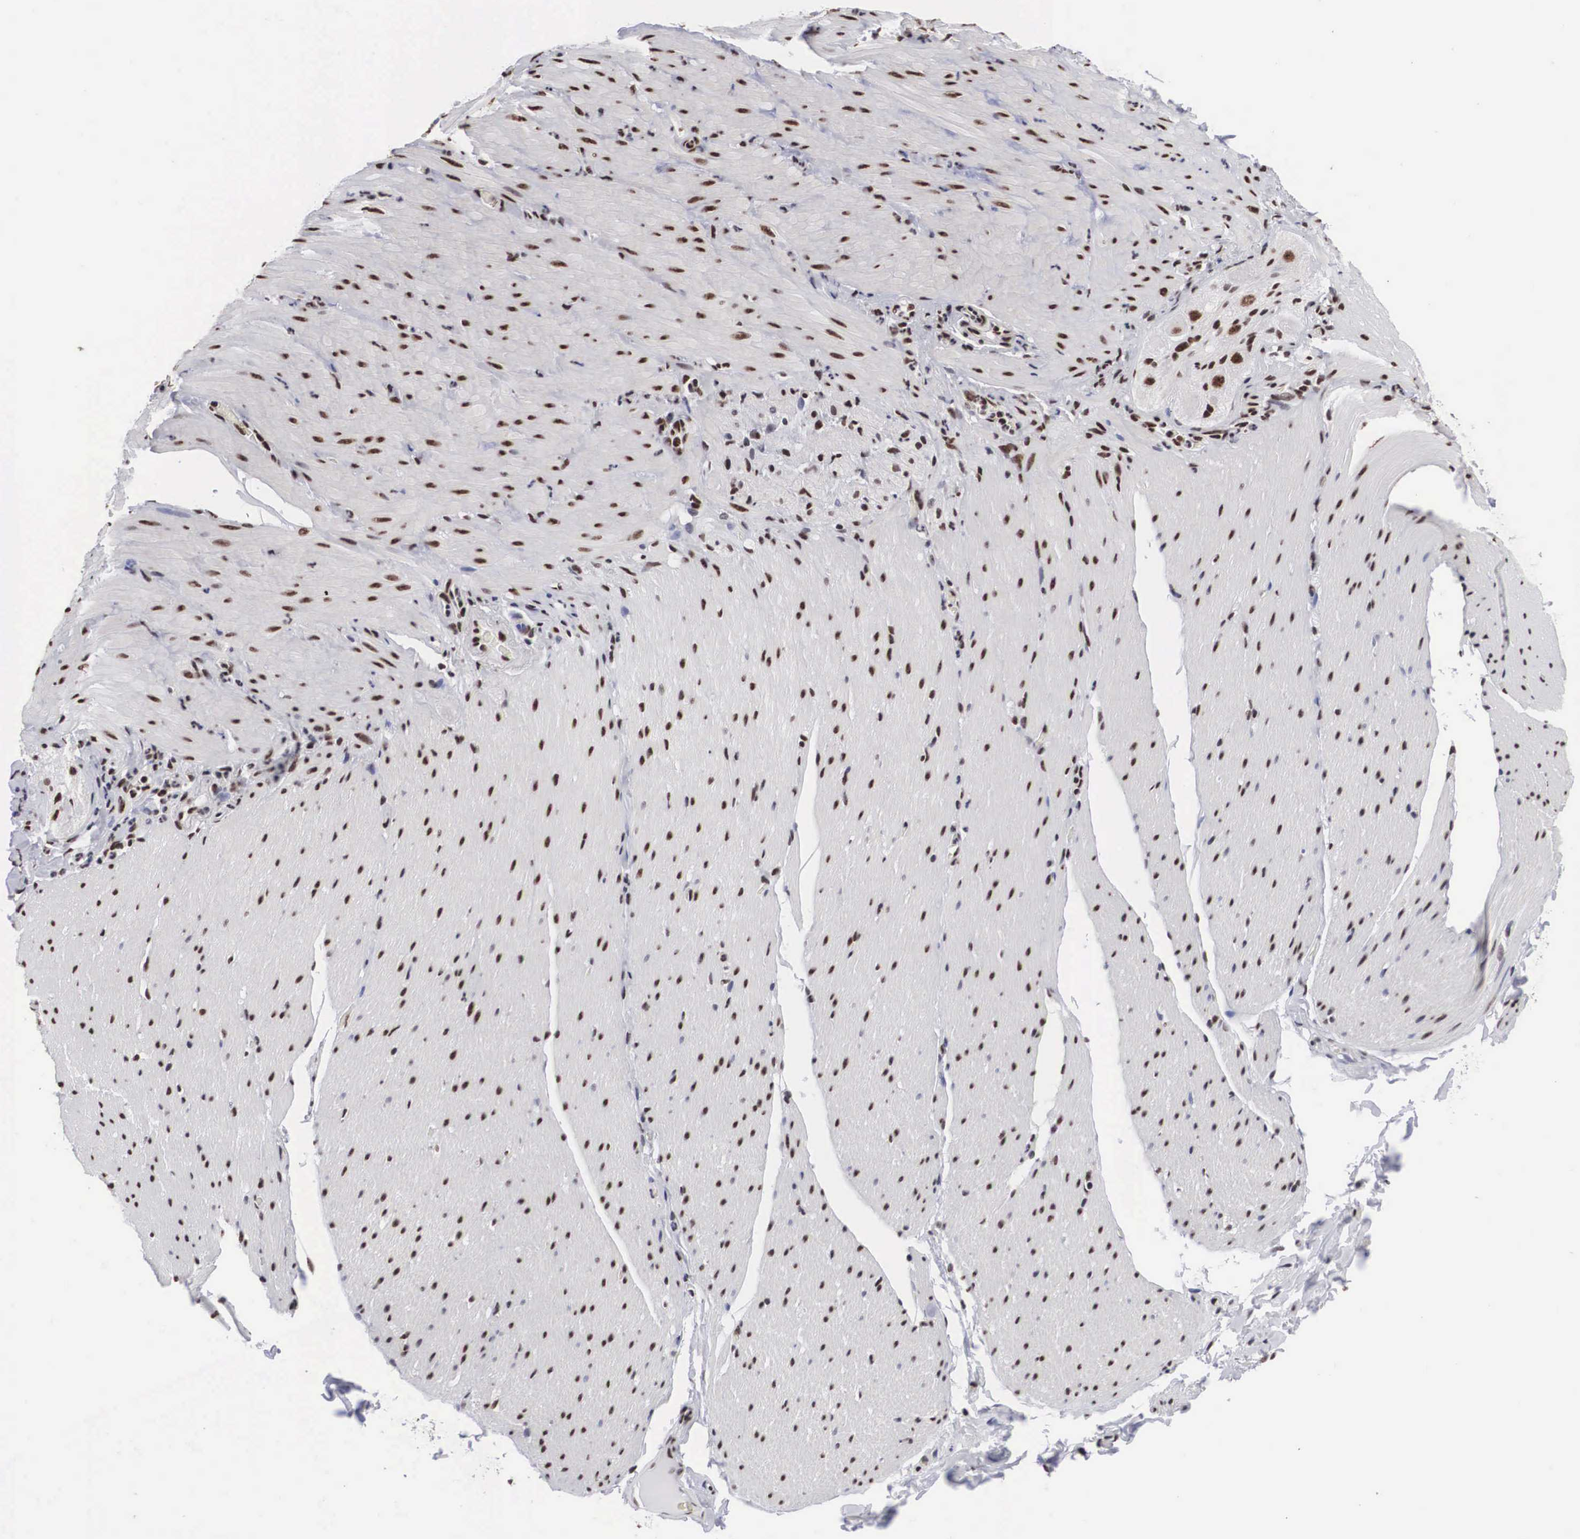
{"staining": {"intensity": "weak", "quantity": "25%-75%", "location": "nuclear"}, "tissue": "smooth muscle", "cell_type": "Smooth muscle cells", "image_type": "normal", "snomed": [{"axis": "morphology", "description": "Normal tissue, NOS"}, {"axis": "topography", "description": "Duodenum"}], "caption": "Benign smooth muscle was stained to show a protein in brown. There is low levels of weak nuclear positivity in about 25%-75% of smooth muscle cells. The staining was performed using DAB (3,3'-diaminobenzidine) to visualize the protein expression in brown, while the nuclei were stained in blue with hematoxylin (Magnification: 20x).", "gene": "ACIN1", "patient": {"sex": "male", "age": 63}}